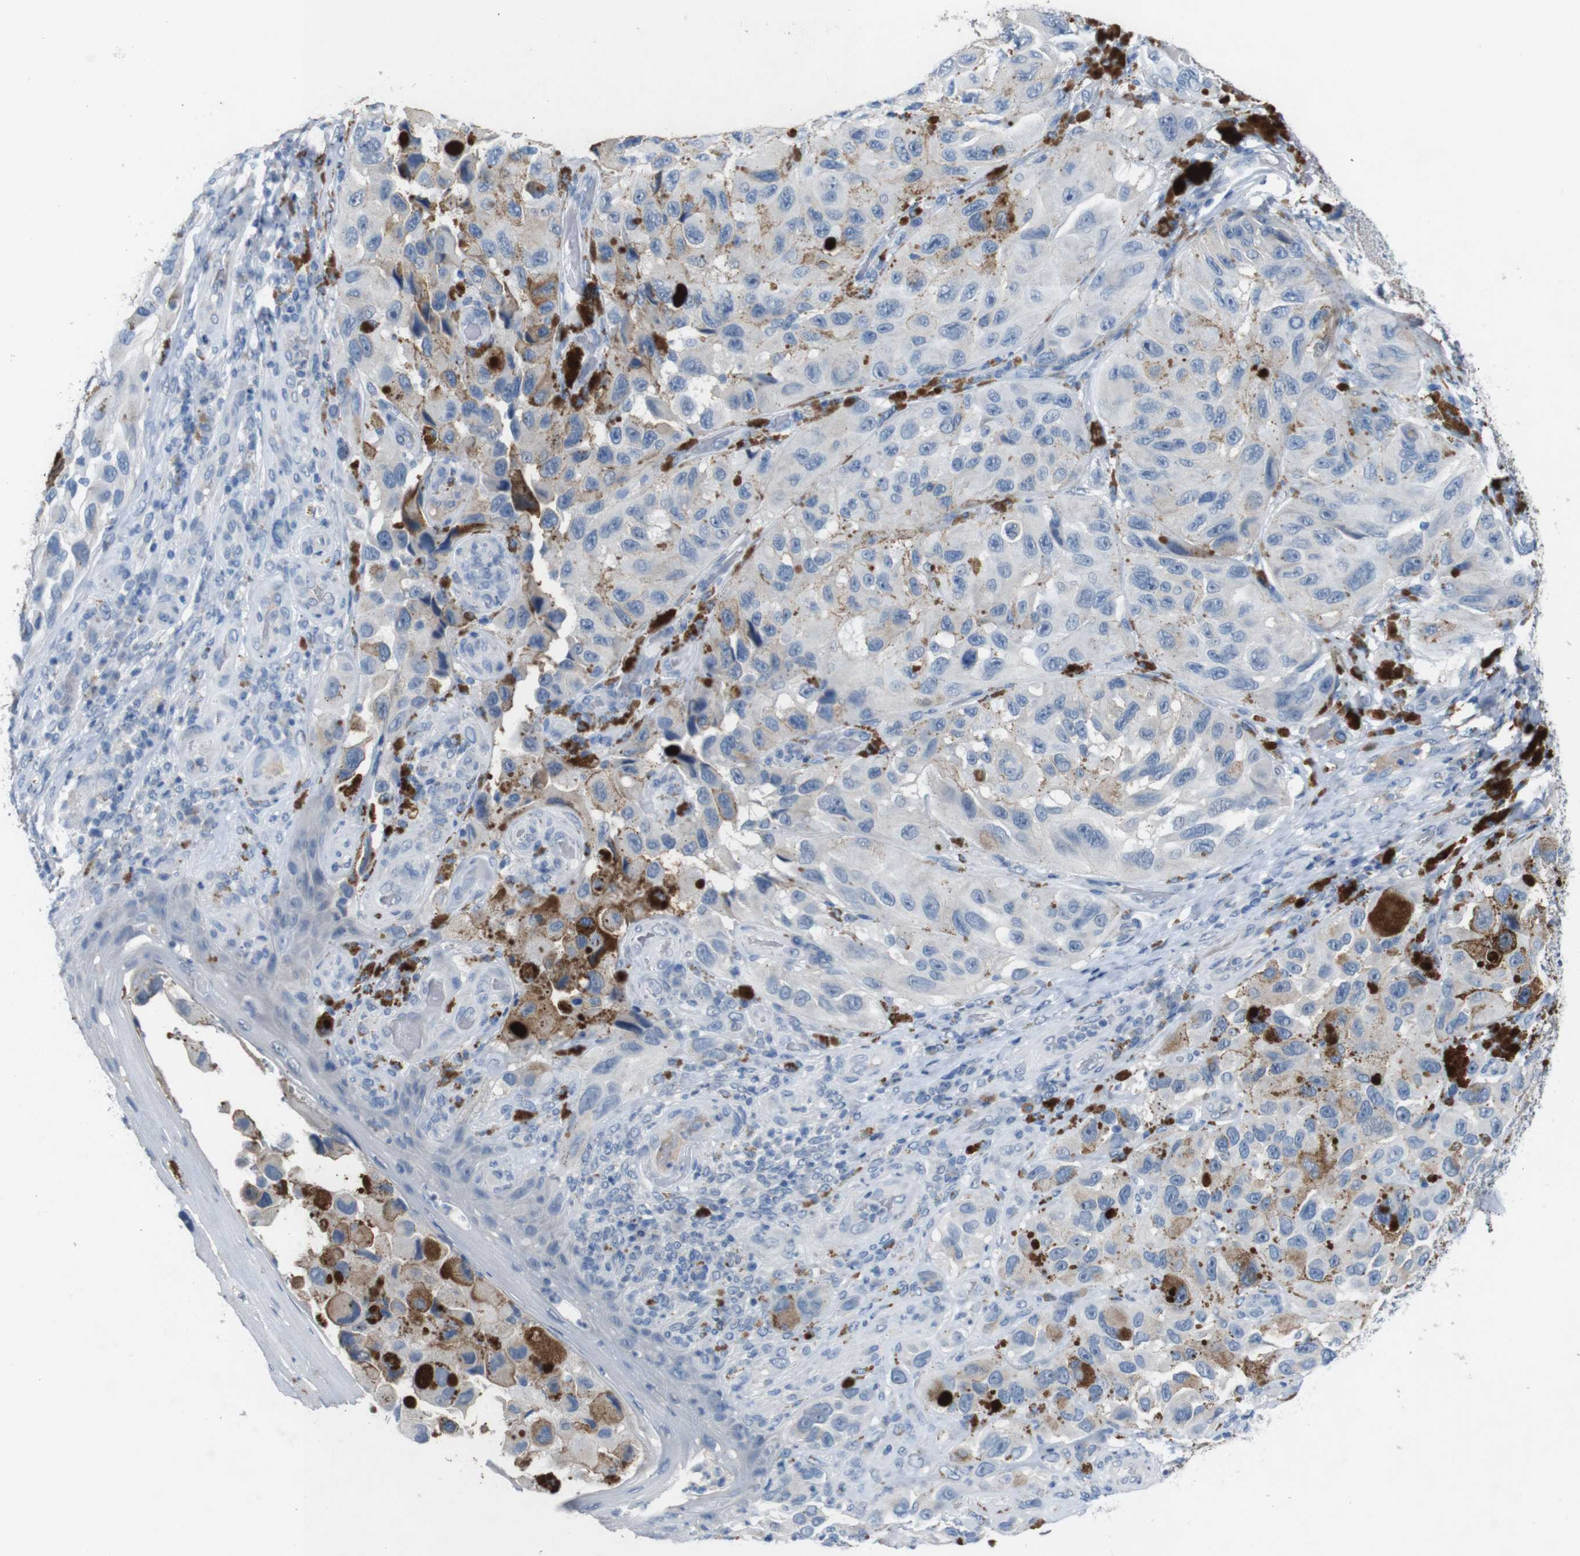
{"staining": {"intensity": "negative", "quantity": "none", "location": "none"}, "tissue": "melanoma", "cell_type": "Tumor cells", "image_type": "cancer", "snomed": [{"axis": "morphology", "description": "Malignant melanoma, NOS"}, {"axis": "topography", "description": "Skin"}], "caption": "IHC of melanoma reveals no positivity in tumor cells.", "gene": "SLC2A8", "patient": {"sex": "female", "age": 73}}